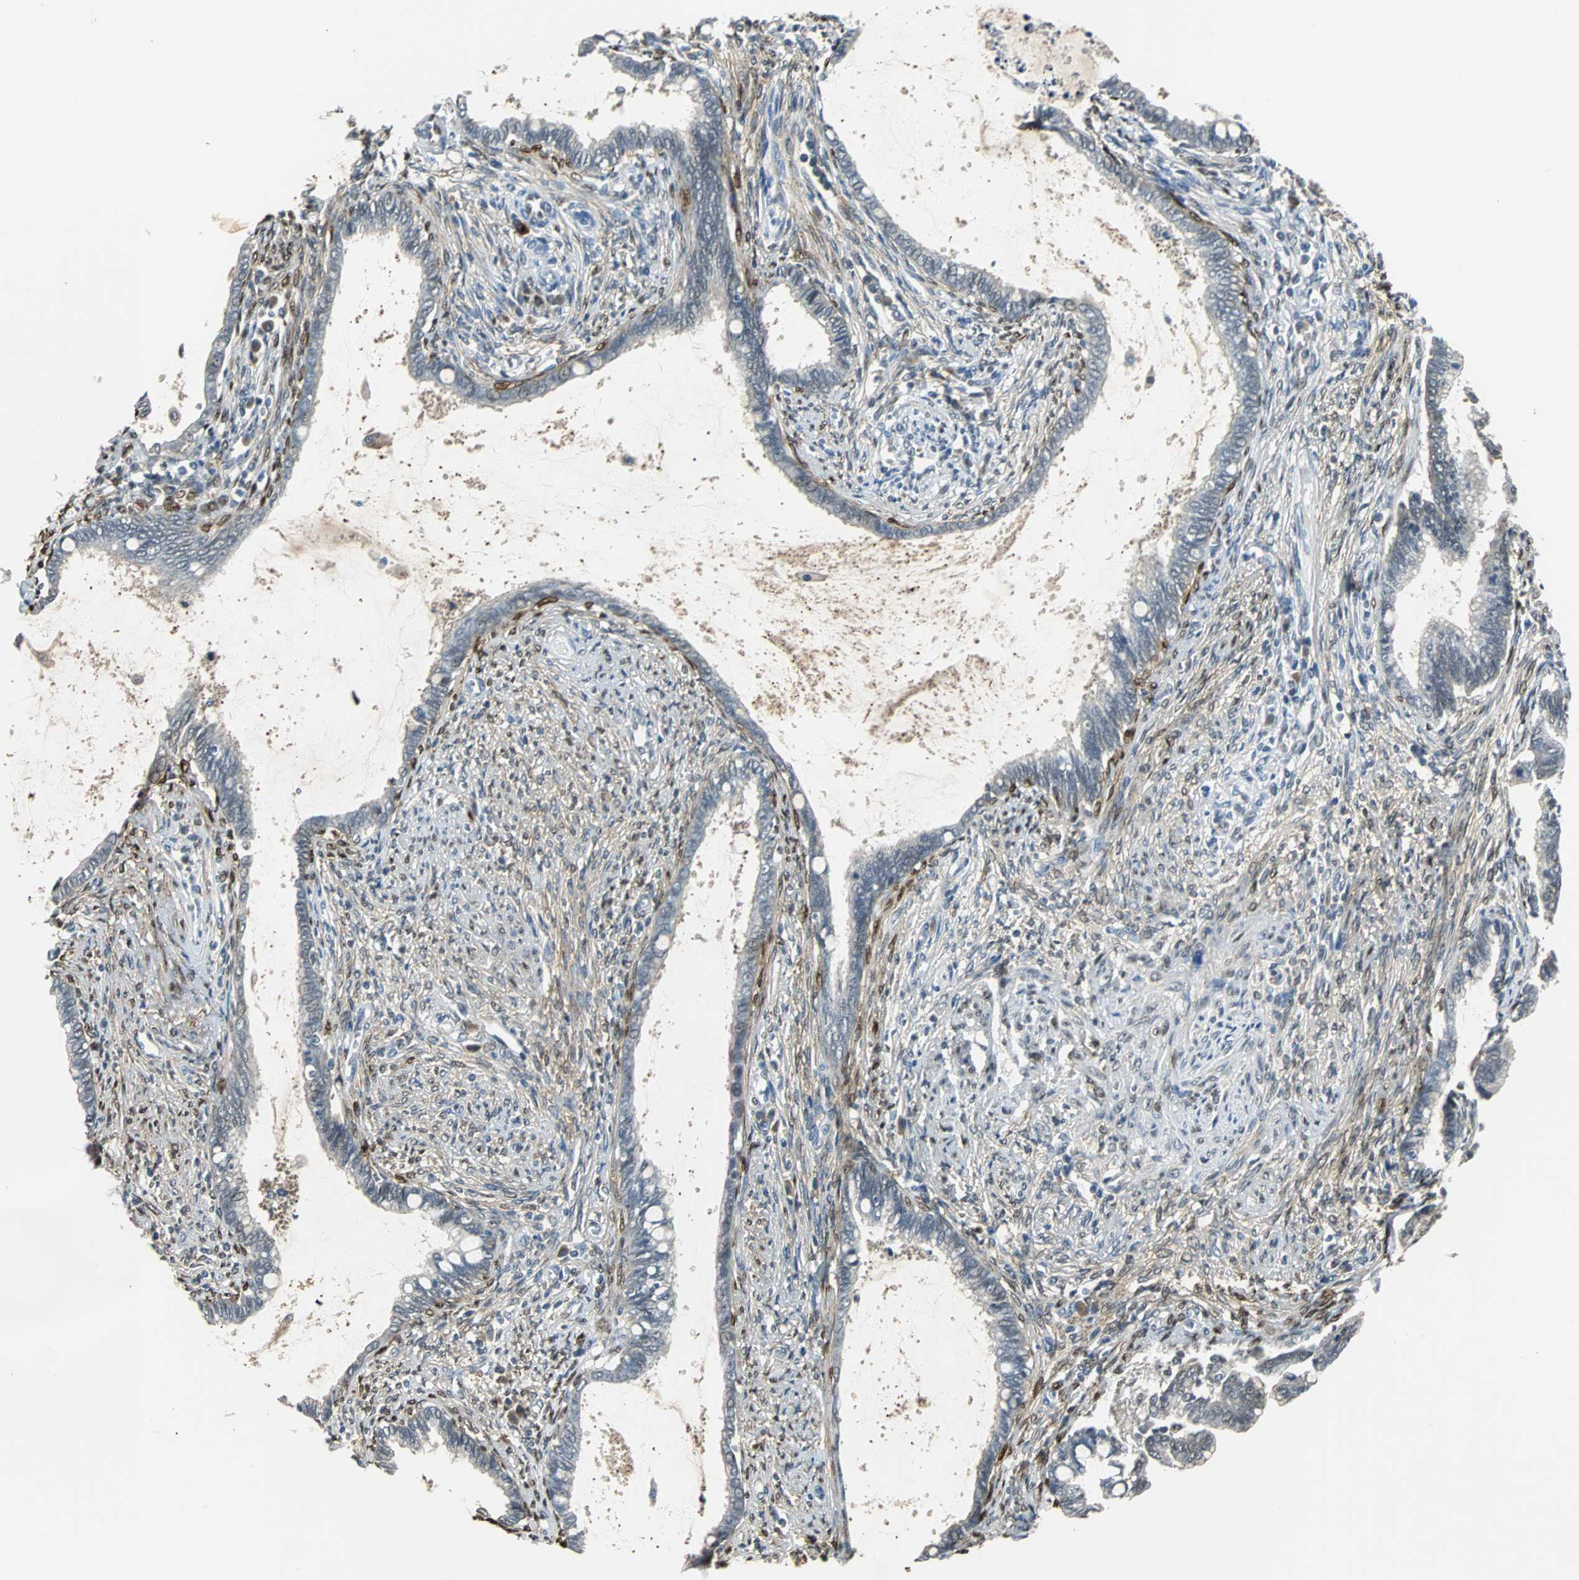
{"staining": {"intensity": "negative", "quantity": "none", "location": "none"}, "tissue": "cervical cancer", "cell_type": "Tumor cells", "image_type": "cancer", "snomed": [{"axis": "morphology", "description": "Adenocarcinoma, NOS"}, {"axis": "topography", "description": "Cervix"}], "caption": "There is no significant expression in tumor cells of cervical cancer (adenocarcinoma).", "gene": "FHL2", "patient": {"sex": "female", "age": 44}}